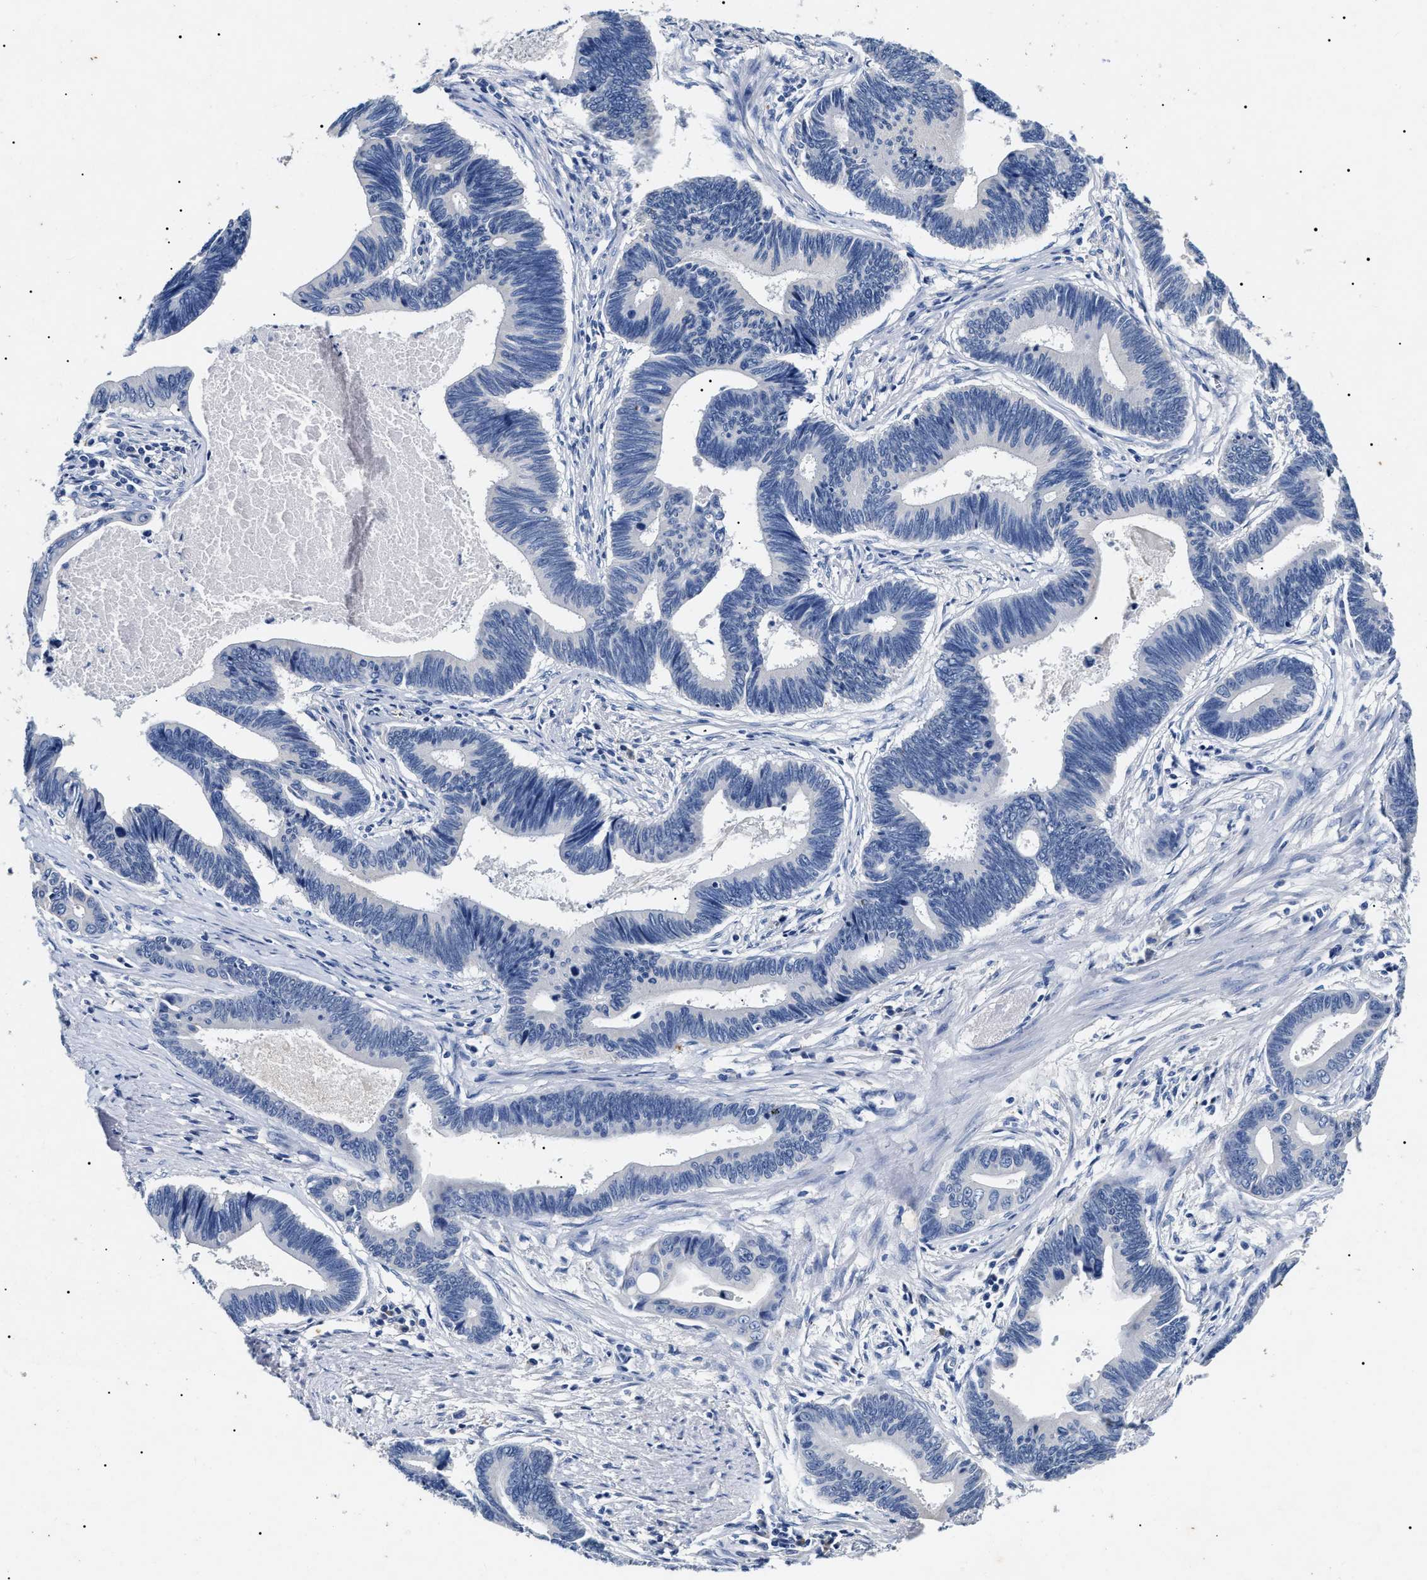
{"staining": {"intensity": "negative", "quantity": "none", "location": "none"}, "tissue": "pancreatic cancer", "cell_type": "Tumor cells", "image_type": "cancer", "snomed": [{"axis": "morphology", "description": "Adenocarcinoma, NOS"}, {"axis": "topography", "description": "Pancreas"}], "caption": "Micrograph shows no protein expression in tumor cells of pancreatic adenocarcinoma tissue. The staining was performed using DAB (3,3'-diaminobenzidine) to visualize the protein expression in brown, while the nuclei were stained in blue with hematoxylin (Magnification: 20x).", "gene": "LRRC8E", "patient": {"sex": "female", "age": 70}}